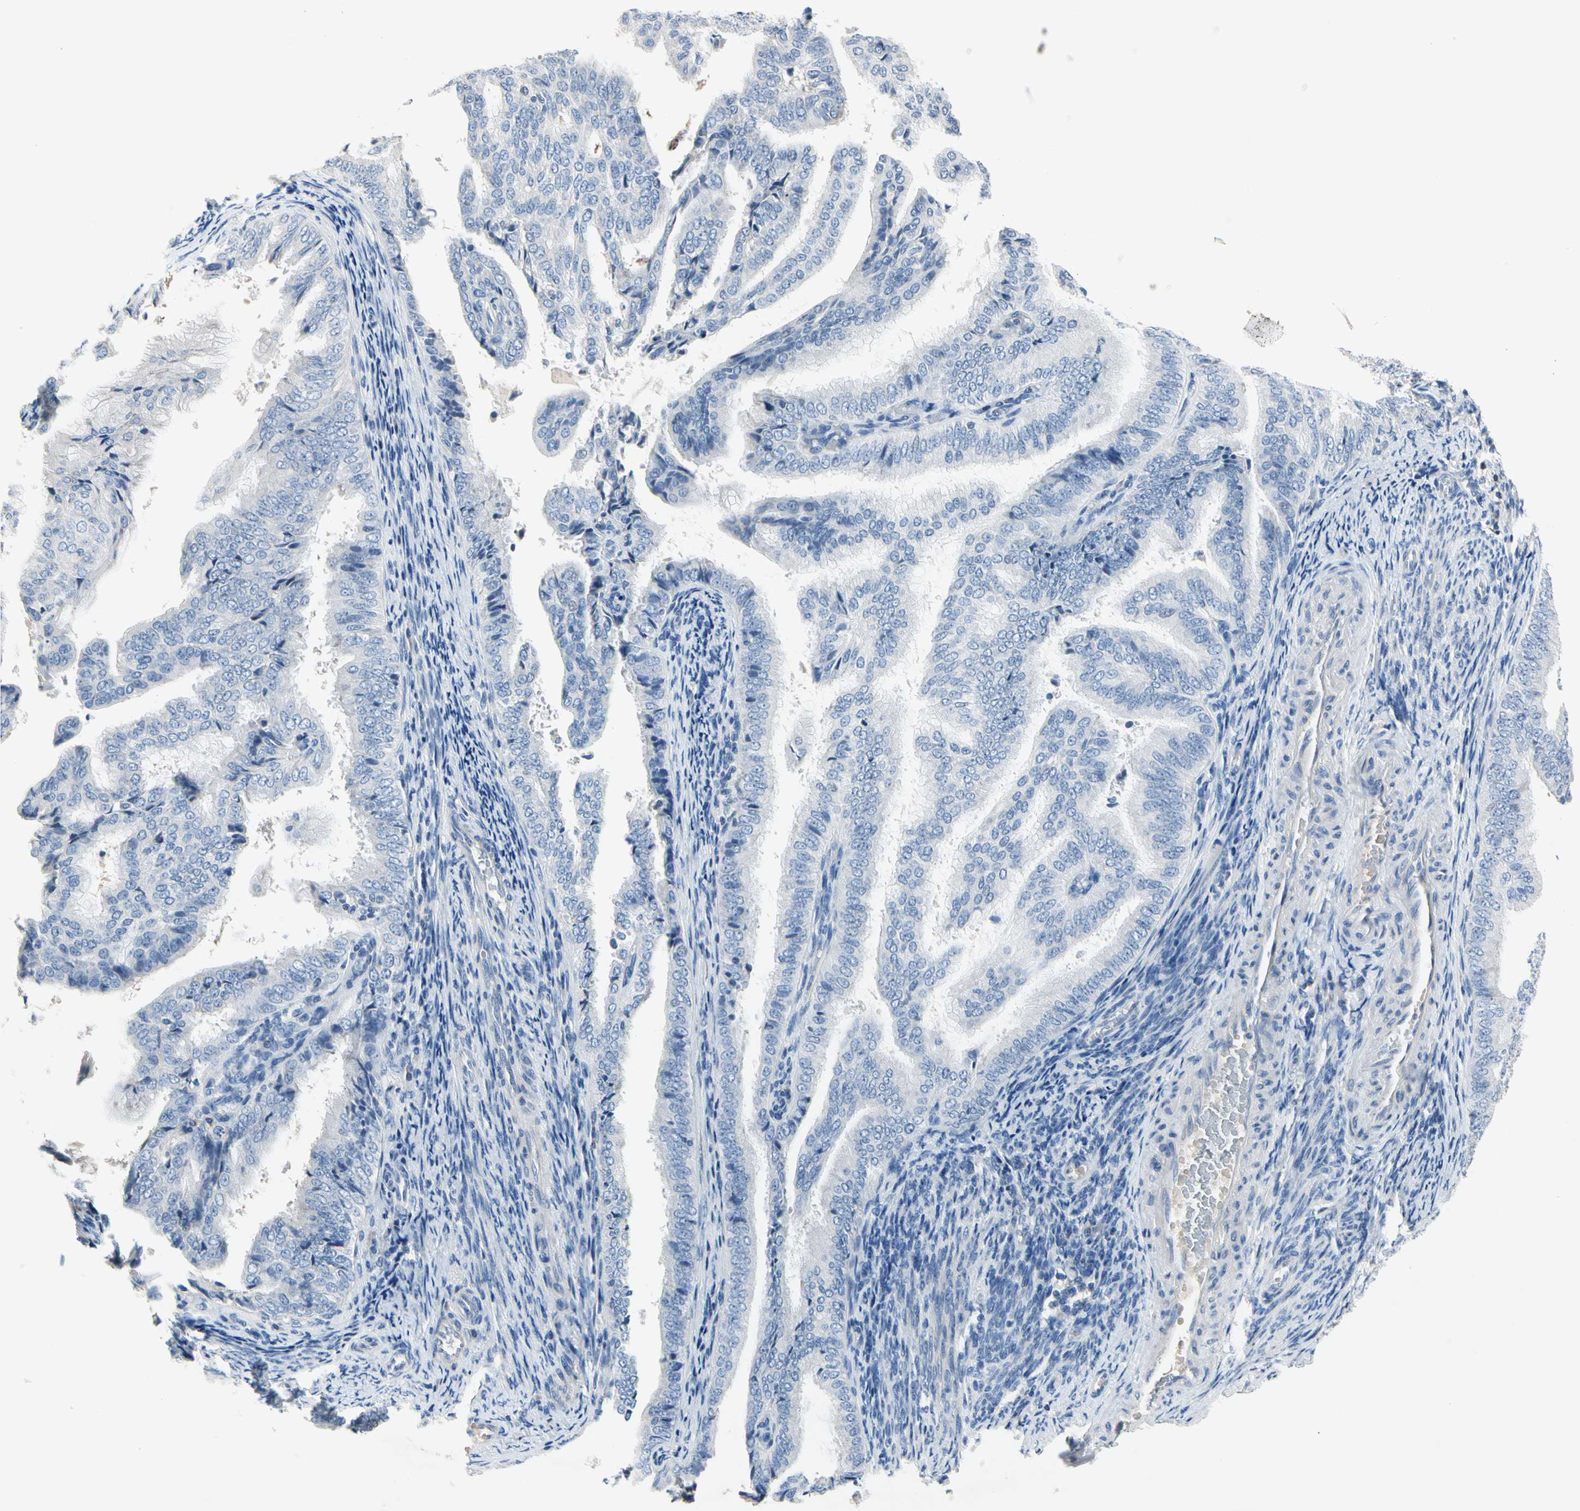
{"staining": {"intensity": "negative", "quantity": "none", "location": "none"}, "tissue": "endometrial cancer", "cell_type": "Tumor cells", "image_type": "cancer", "snomed": [{"axis": "morphology", "description": "Adenocarcinoma, NOS"}, {"axis": "topography", "description": "Endometrium"}], "caption": "Immunohistochemical staining of adenocarcinoma (endometrial) exhibits no significant expression in tumor cells. (DAB (3,3'-diaminobenzidine) immunohistochemistry, high magnification).", "gene": "ECRG4", "patient": {"sex": "female", "age": 58}}